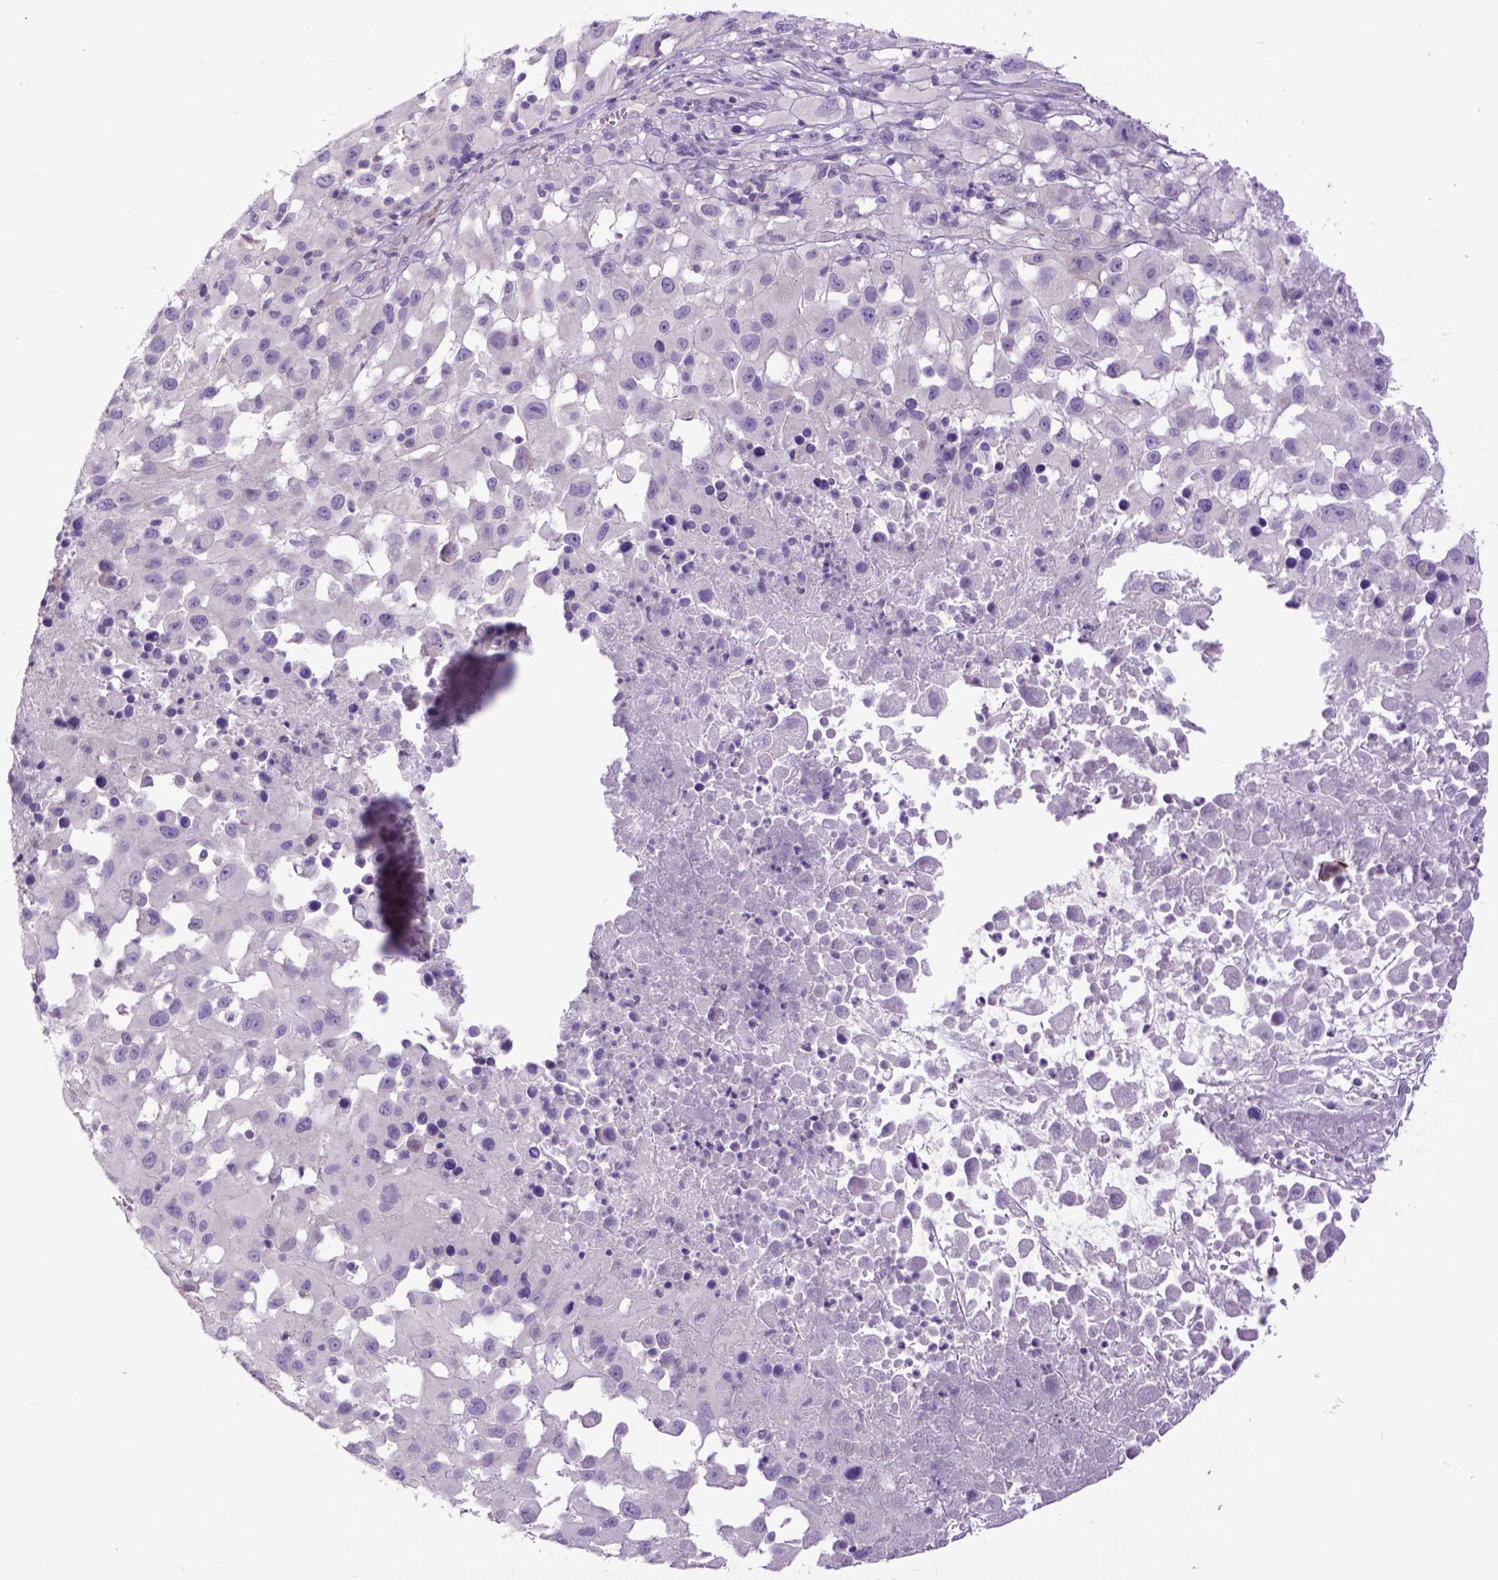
{"staining": {"intensity": "negative", "quantity": "none", "location": "none"}, "tissue": "melanoma", "cell_type": "Tumor cells", "image_type": "cancer", "snomed": [{"axis": "morphology", "description": "Malignant melanoma, Metastatic site"}, {"axis": "topography", "description": "Soft tissue"}], "caption": "This is an immunohistochemistry (IHC) histopathology image of malignant melanoma (metastatic site). There is no staining in tumor cells.", "gene": "RAB25", "patient": {"sex": "male", "age": 50}}